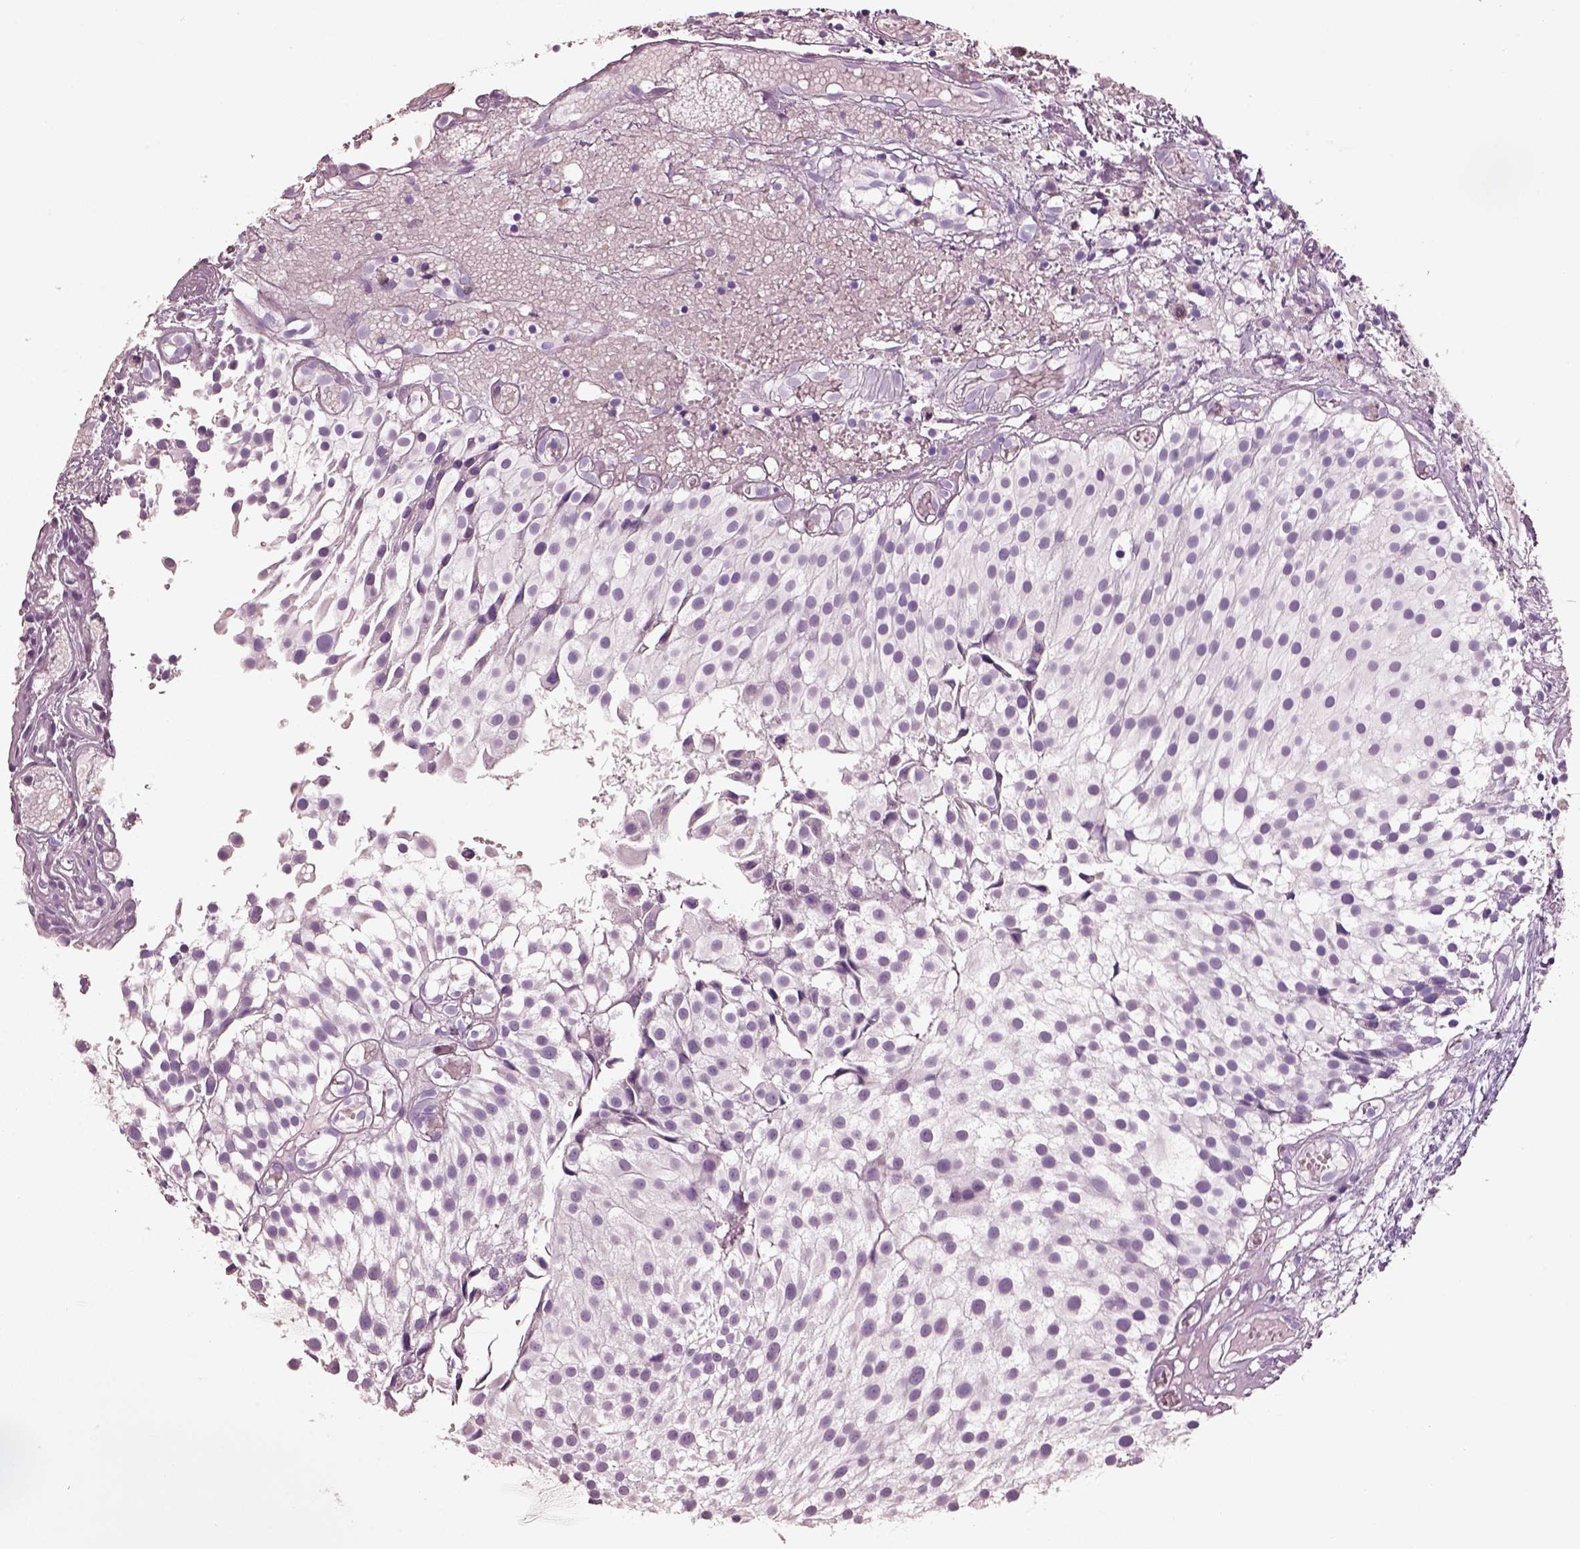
{"staining": {"intensity": "negative", "quantity": "none", "location": "none"}, "tissue": "urothelial cancer", "cell_type": "Tumor cells", "image_type": "cancer", "snomed": [{"axis": "morphology", "description": "Urothelial carcinoma, Low grade"}, {"axis": "topography", "description": "Urinary bladder"}], "caption": "DAB immunohistochemical staining of human low-grade urothelial carcinoma exhibits no significant expression in tumor cells.", "gene": "PNOC", "patient": {"sex": "male", "age": 79}}